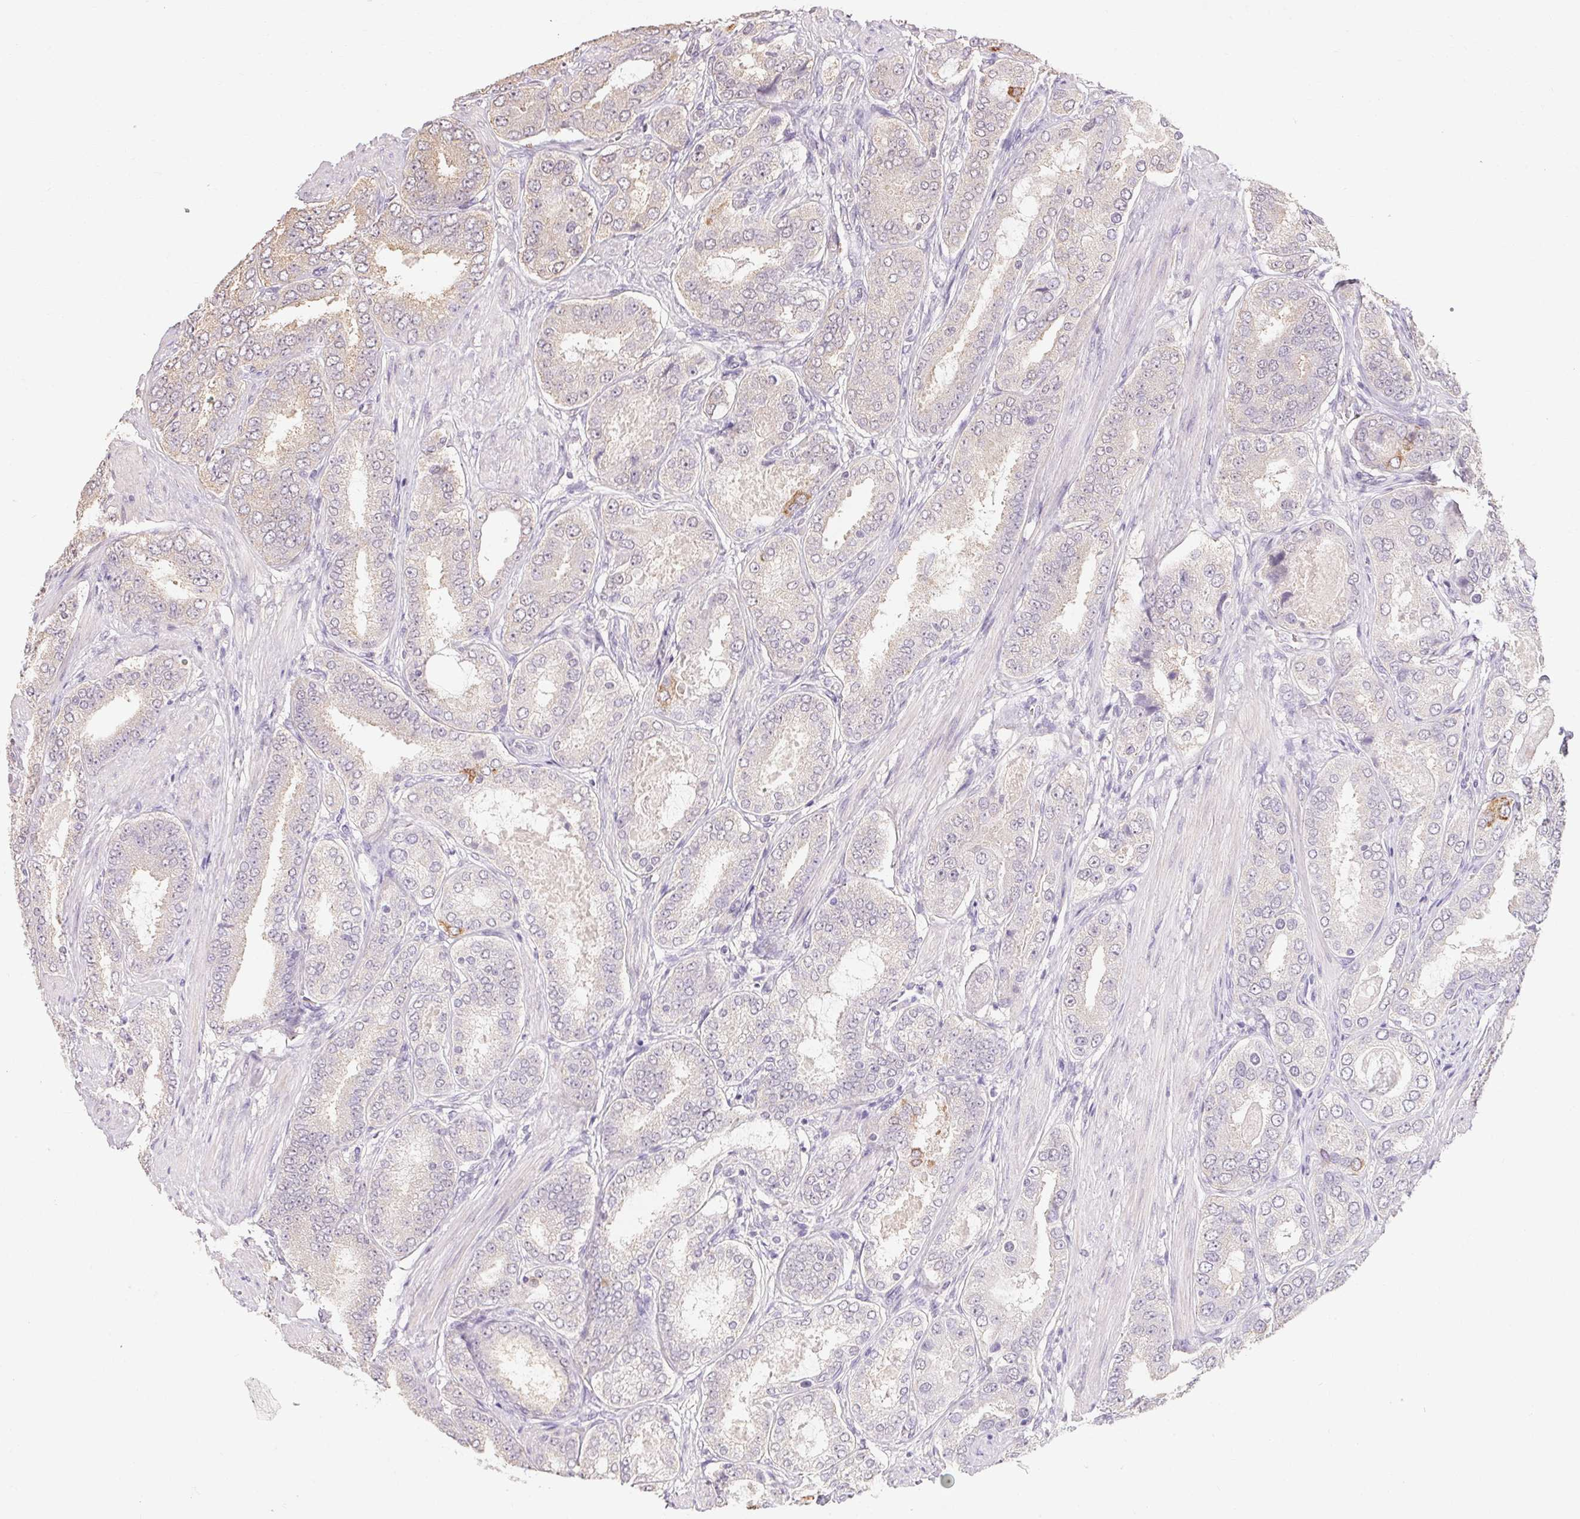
{"staining": {"intensity": "weak", "quantity": "<25%", "location": "cytoplasmic/membranous"}, "tissue": "prostate cancer", "cell_type": "Tumor cells", "image_type": "cancer", "snomed": [{"axis": "morphology", "description": "Adenocarcinoma, High grade"}, {"axis": "topography", "description": "Prostate"}], "caption": "Immunohistochemistry of prostate cancer (adenocarcinoma (high-grade)) demonstrates no positivity in tumor cells.", "gene": "MAP7D2", "patient": {"sex": "male", "age": 63}}